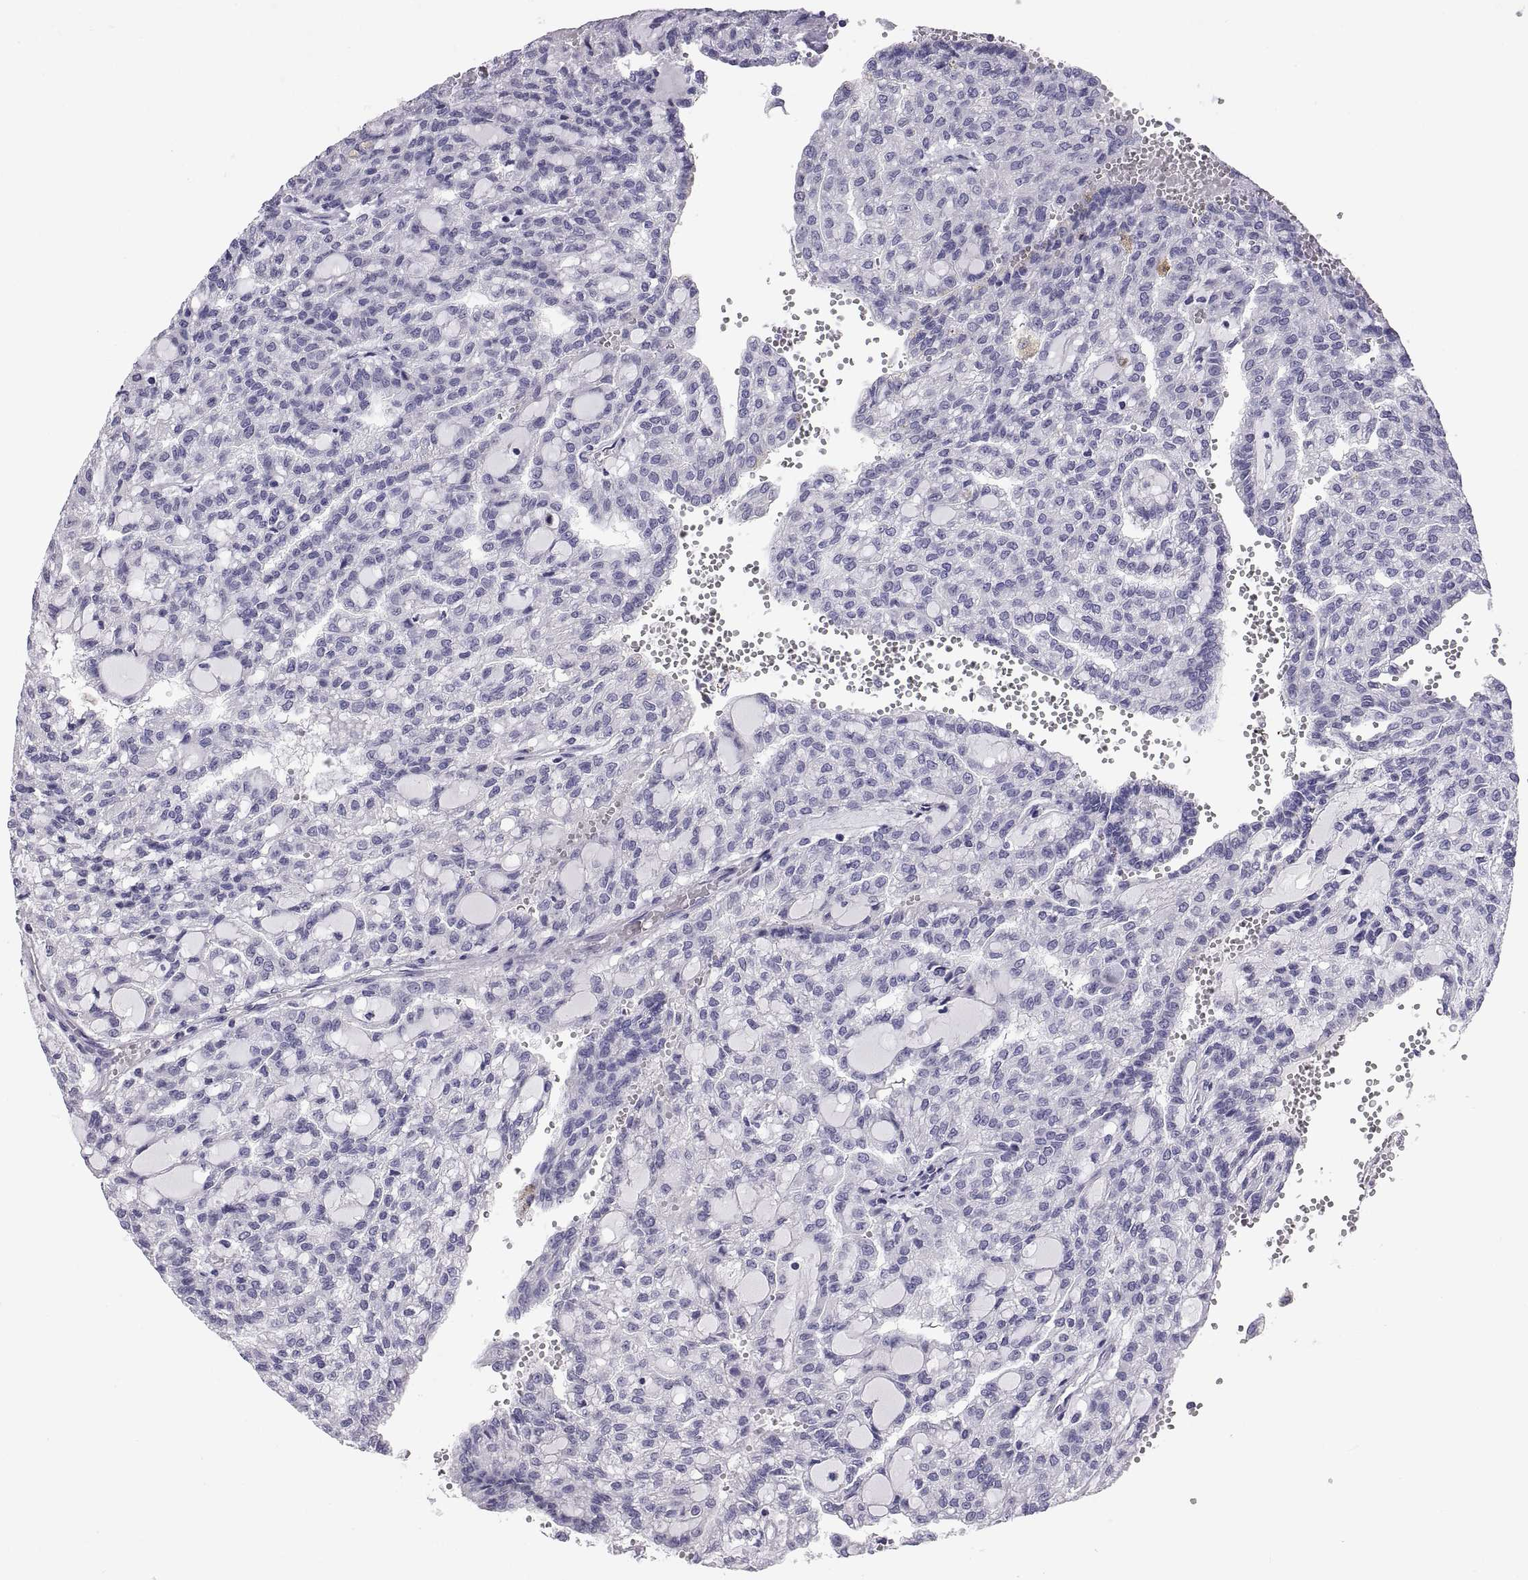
{"staining": {"intensity": "negative", "quantity": "none", "location": "none"}, "tissue": "renal cancer", "cell_type": "Tumor cells", "image_type": "cancer", "snomed": [{"axis": "morphology", "description": "Adenocarcinoma, NOS"}, {"axis": "topography", "description": "Kidney"}], "caption": "Human renal cancer (adenocarcinoma) stained for a protein using immunohistochemistry demonstrates no expression in tumor cells.", "gene": "TEX13A", "patient": {"sex": "male", "age": 63}}